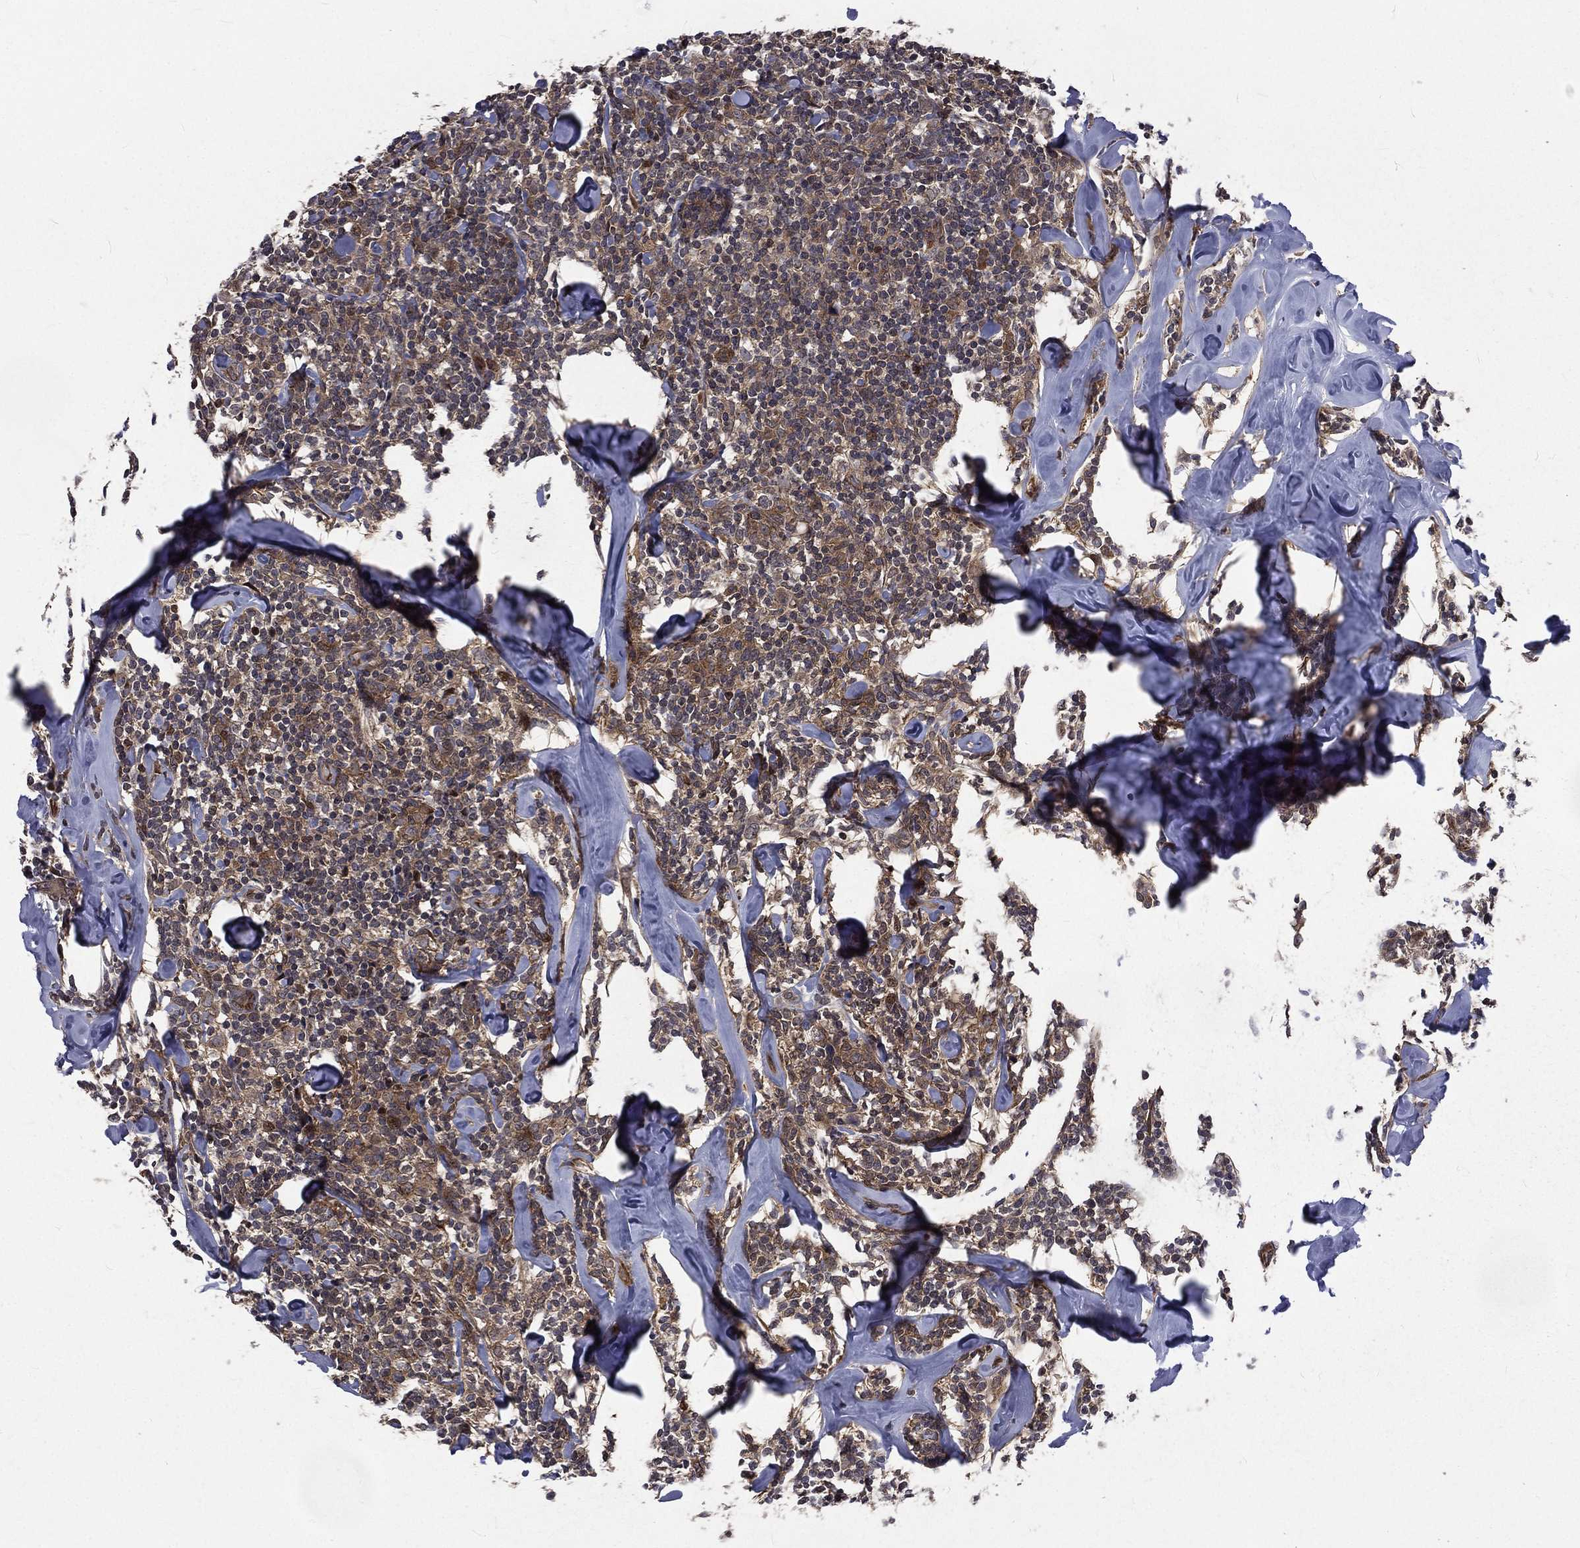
{"staining": {"intensity": "weak", "quantity": "<25%", "location": "cytoplasmic/membranous"}, "tissue": "lymphoma", "cell_type": "Tumor cells", "image_type": "cancer", "snomed": [{"axis": "morphology", "description": "Malignant lymphoma, non-Hodgkin's type, Low grade"}, {"axis": "topography", "description": "Lymph node"}], "caption": "High power microscopy image of an IHC histopathology image of low-grade malignant lymphoma, non-Hodgkin's type, revealing no significant staining in tumor cells.", "gene": "ARL3", "patient": {"sex": "female", "age": 56}}